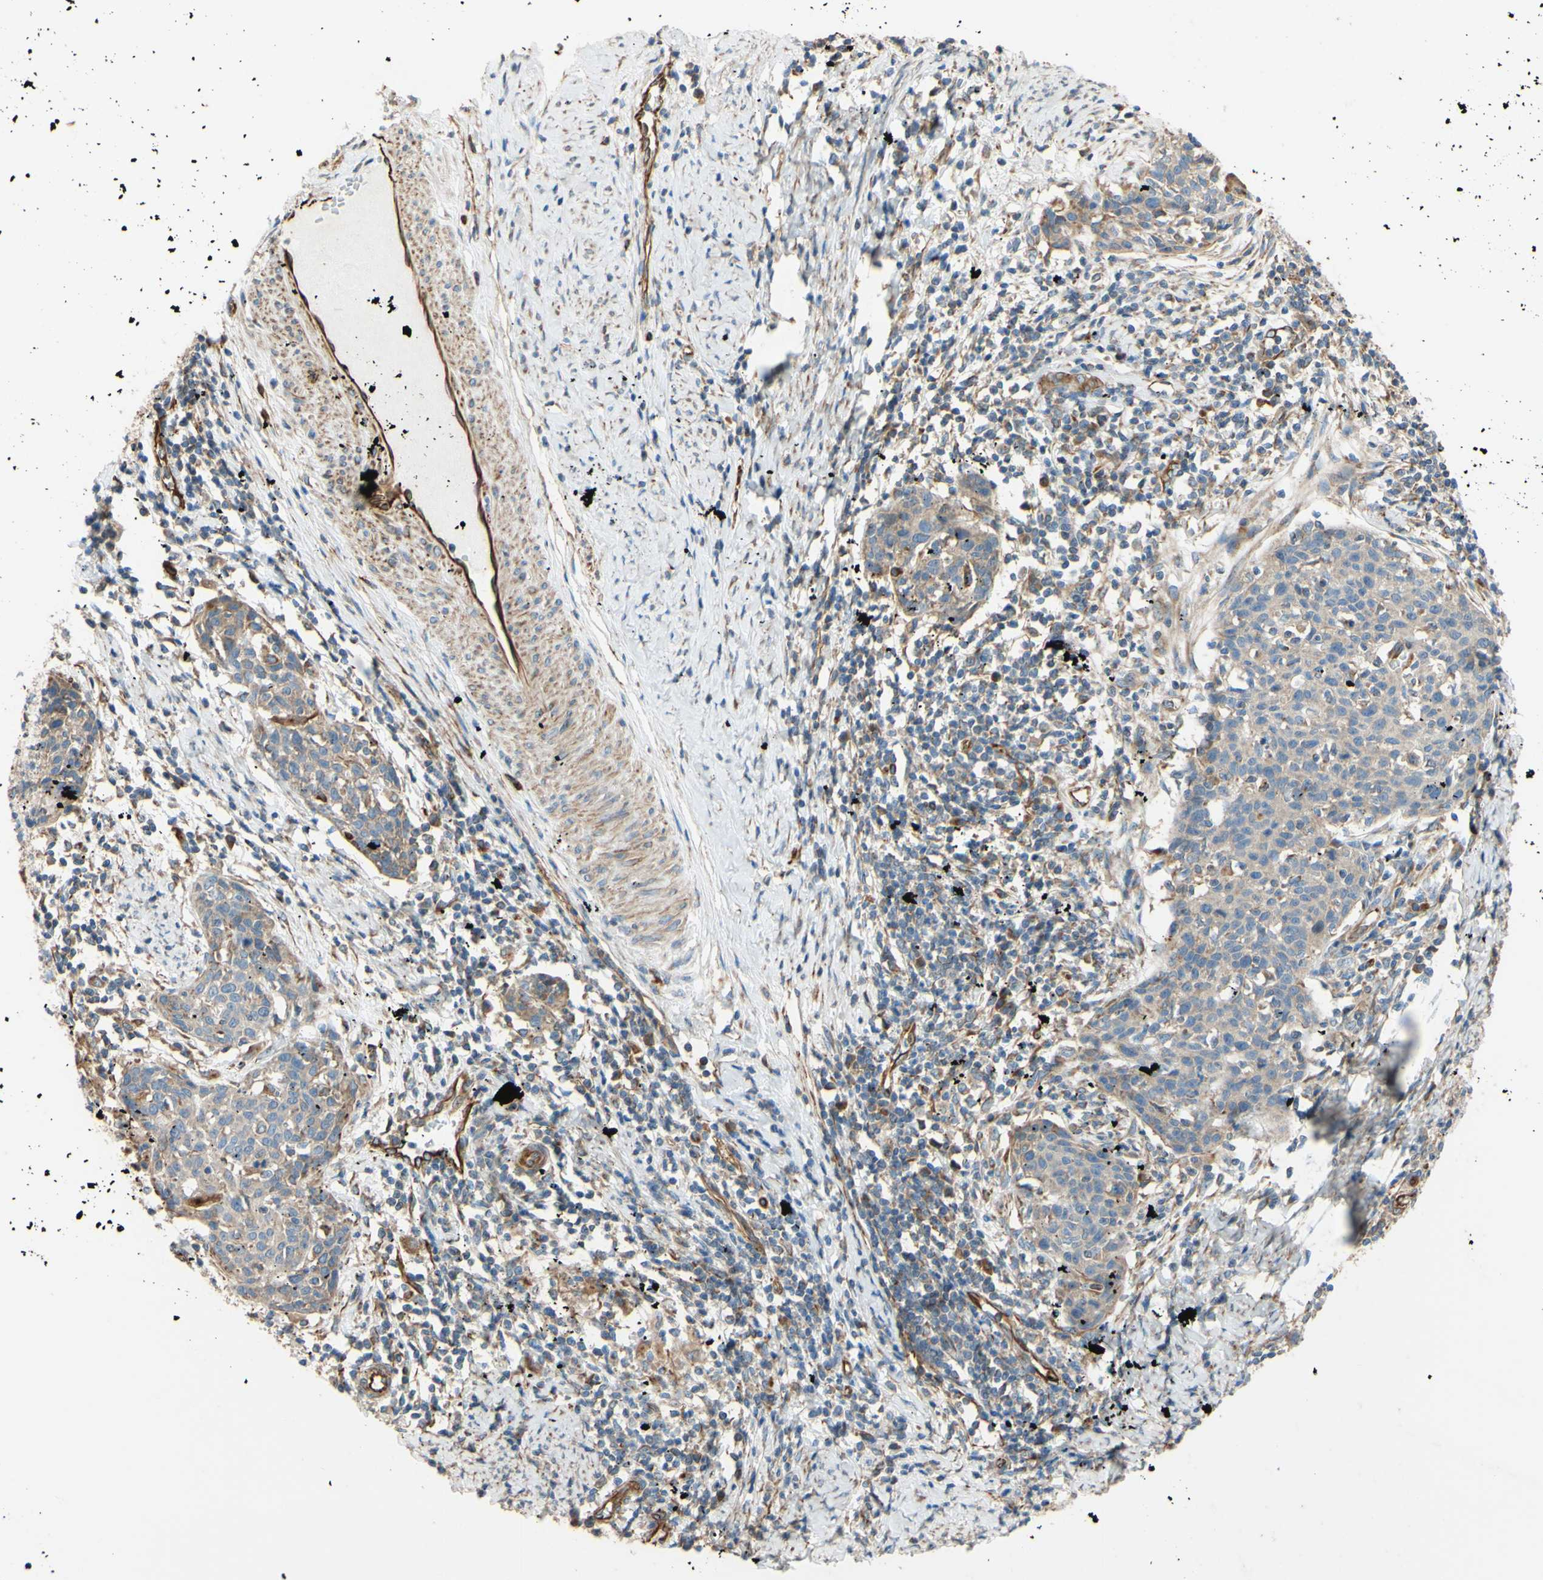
{"staining": {"intensity": "weak", "quantity": ">75%", "location": "cytoplasmic/membranous"}, "tissue": "cervical cancer", "cell_type": "Tumor cells", "image_type": "cancer", "snomed": [{"axis": "morphology", "description": "Squamous cell carcinoma, NOS"}, {"axis": "topography", "description": "Cervix"}], "caption": "Protein expression analysis of human squamous cell carcinoma (cervical) reveals weak cytoplasmic/membranous expression in approximately >75% of tumor cells. Nuclei are stained in blue.", "gene": "C1orf43", "patient": {"sex": "female", "age": 38}}